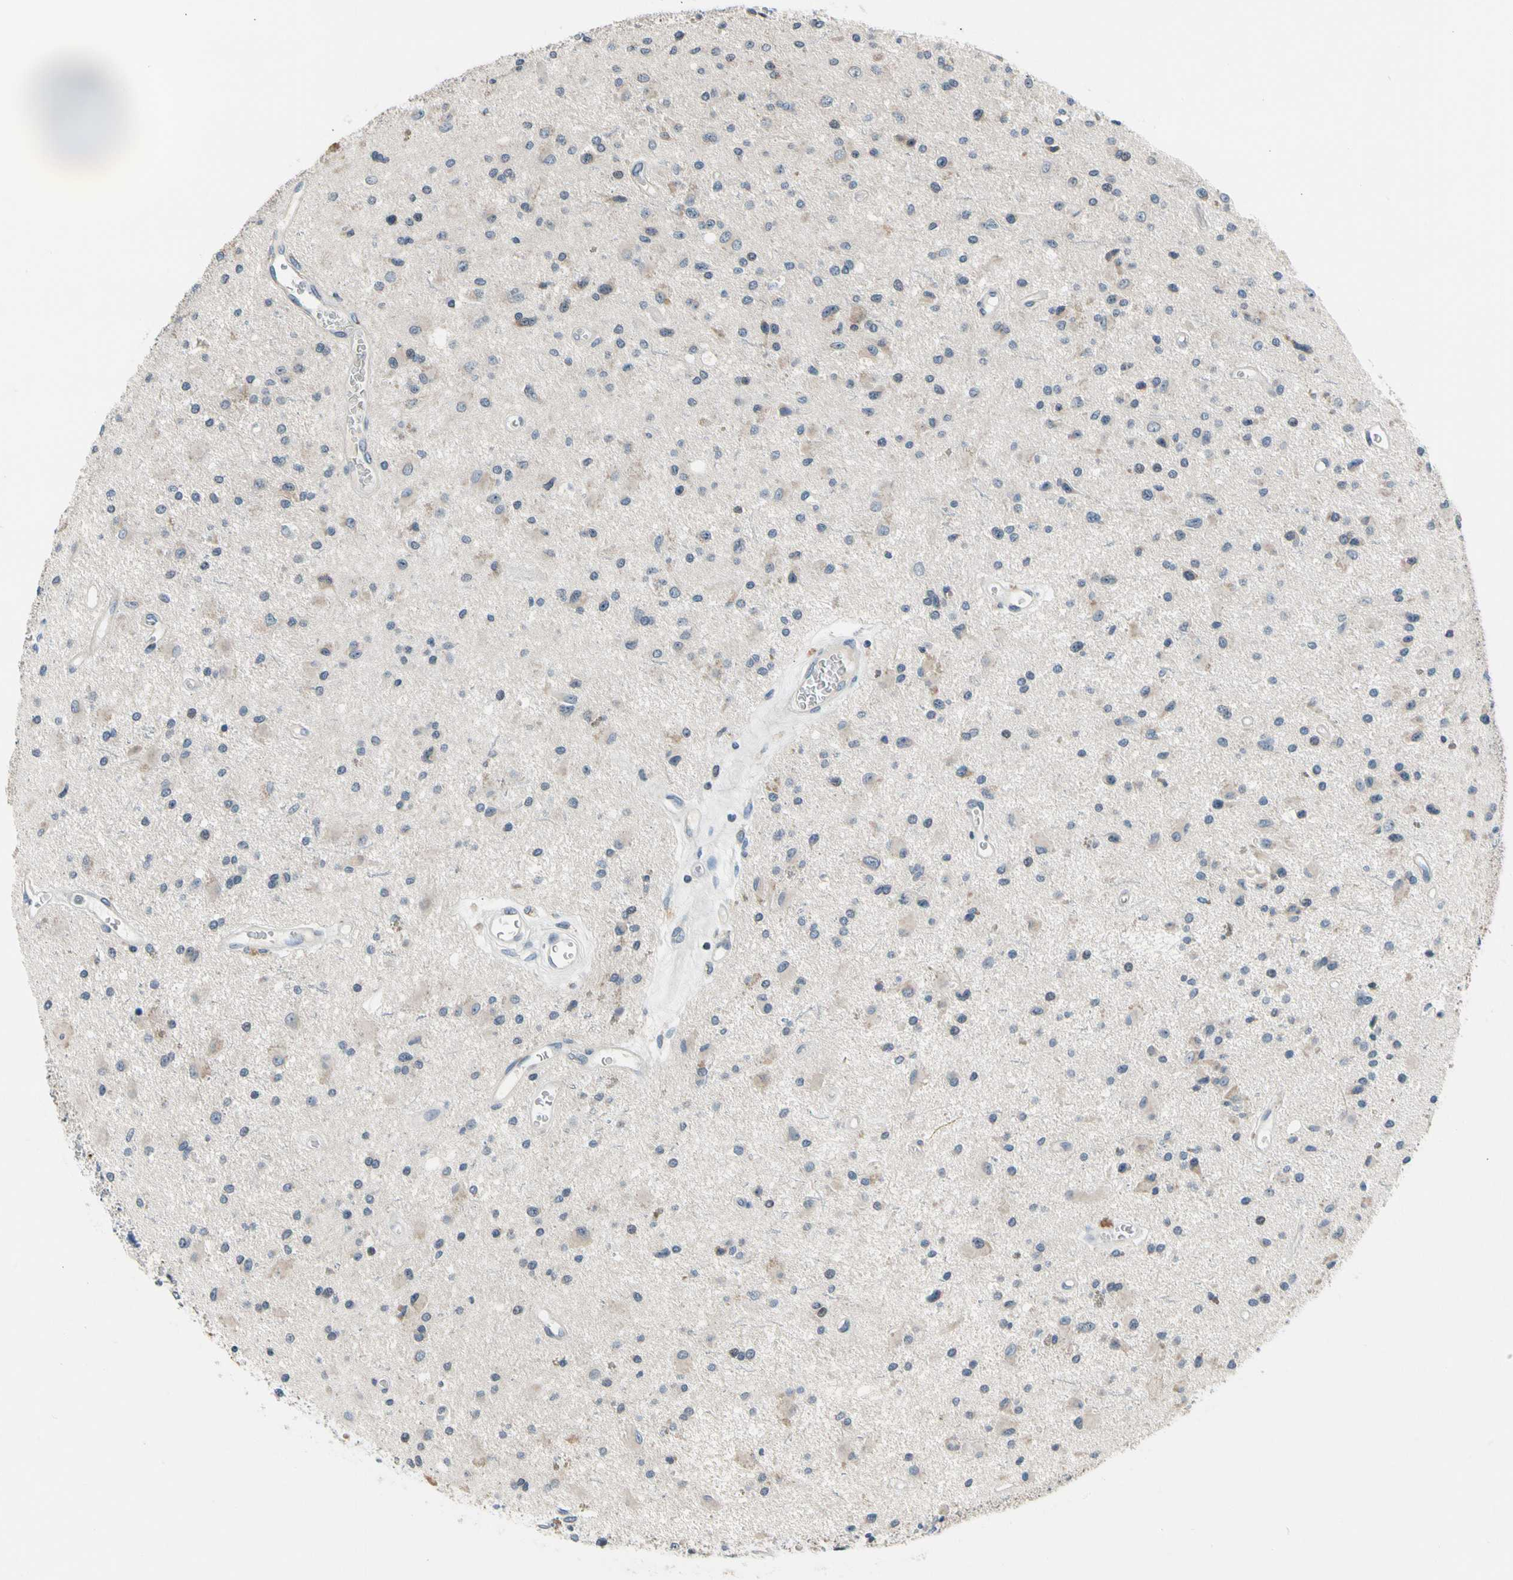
{"staining": {"intensity": "negative", "quantity": "none", "location": "none"}, "tissue": "glioma", "cell_type": "Tumor cells", "image_type": "cancer", "snomed": [{"axis": "morphology", "description": "Glioma, malignant, Low grade"}, {"axis": "topography", "description": "Brain"}], "caption": "Tumor cells are negative for brown protein staining in malignant glioma (low-grade).", "gene": "SOX30", "patient": {"sex": "male", "age": 58}}